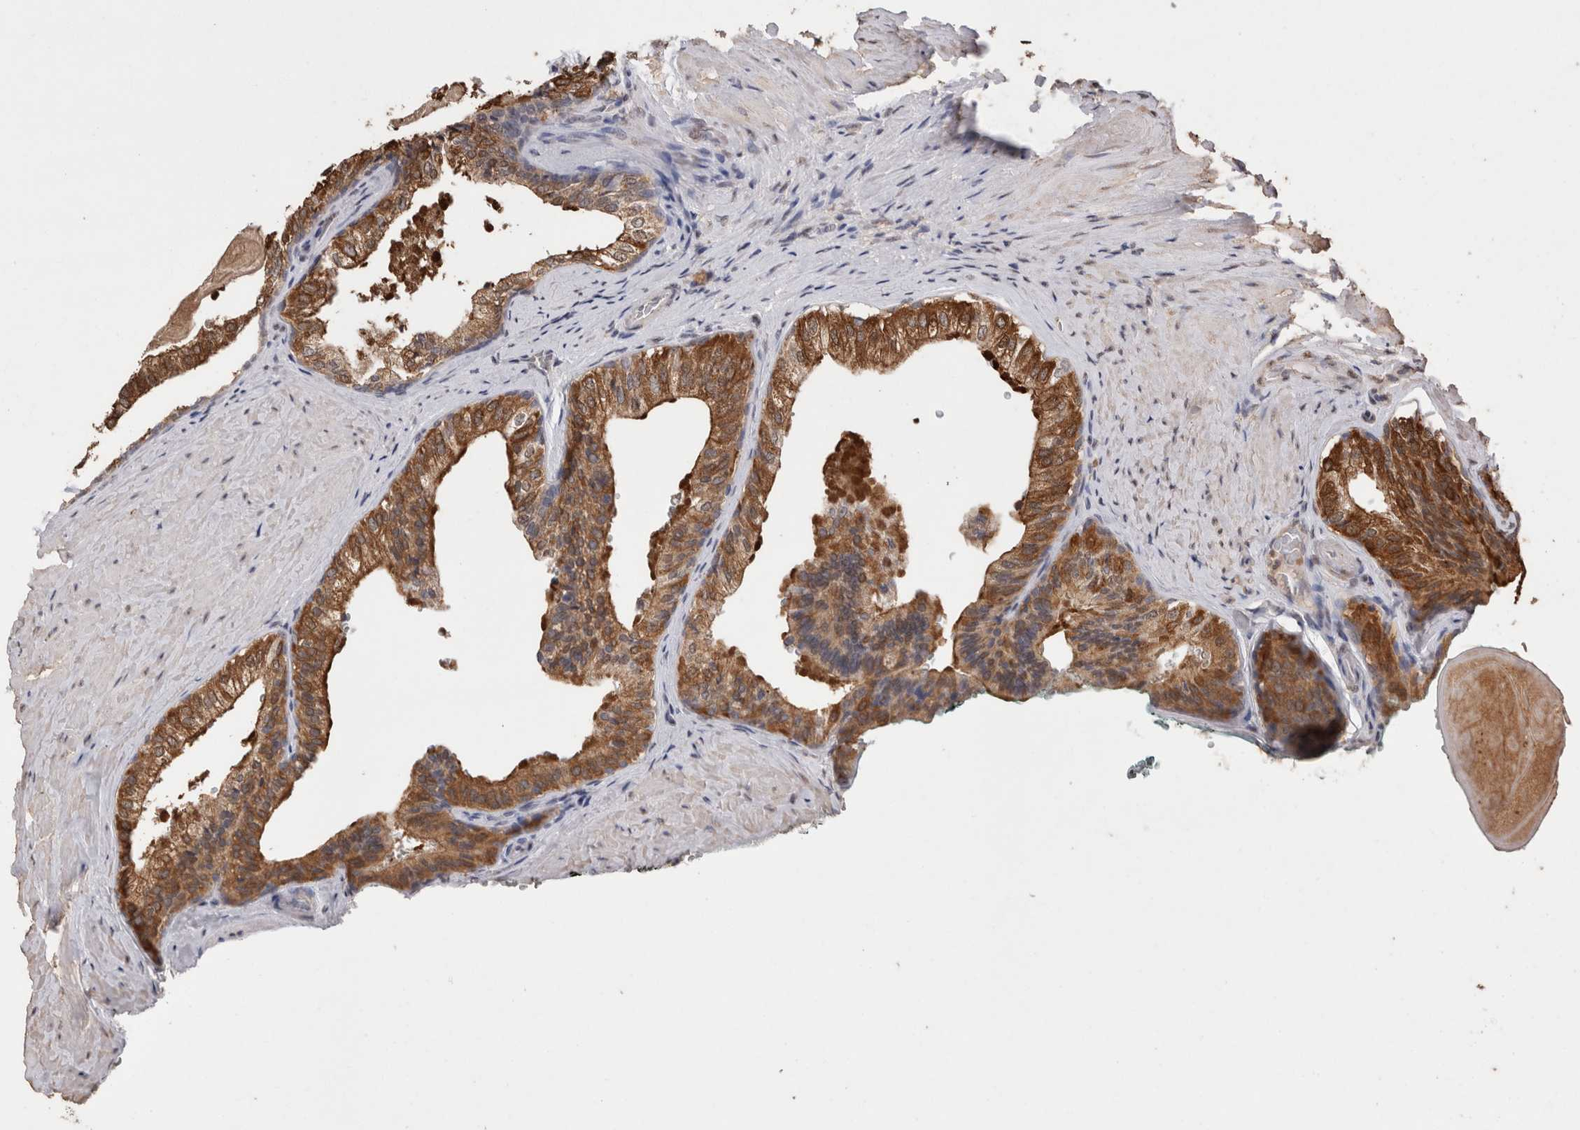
{"staining": {"intensity": "moderate", "quantity": ">75%", "location": "cytoplasmic/membranous"}, "tissue": "prostate cancer", "cell_type": "Tumor cells", "image_type": "cancer", "snomed": [{"axis": "morphology", "description": "Adenocarcinoma, Low grade"}, {"axis": "topography", "description": "Prostate"}], "caption": "The micrograph demonstrates a brown stain indicating the presence of a protein in the cytoplasmic/membranous of tumor cells in prostate adenocarcinoma (low-grade).", "gene": "GRK5", "patient": {"sex": "male", "age": 60}}